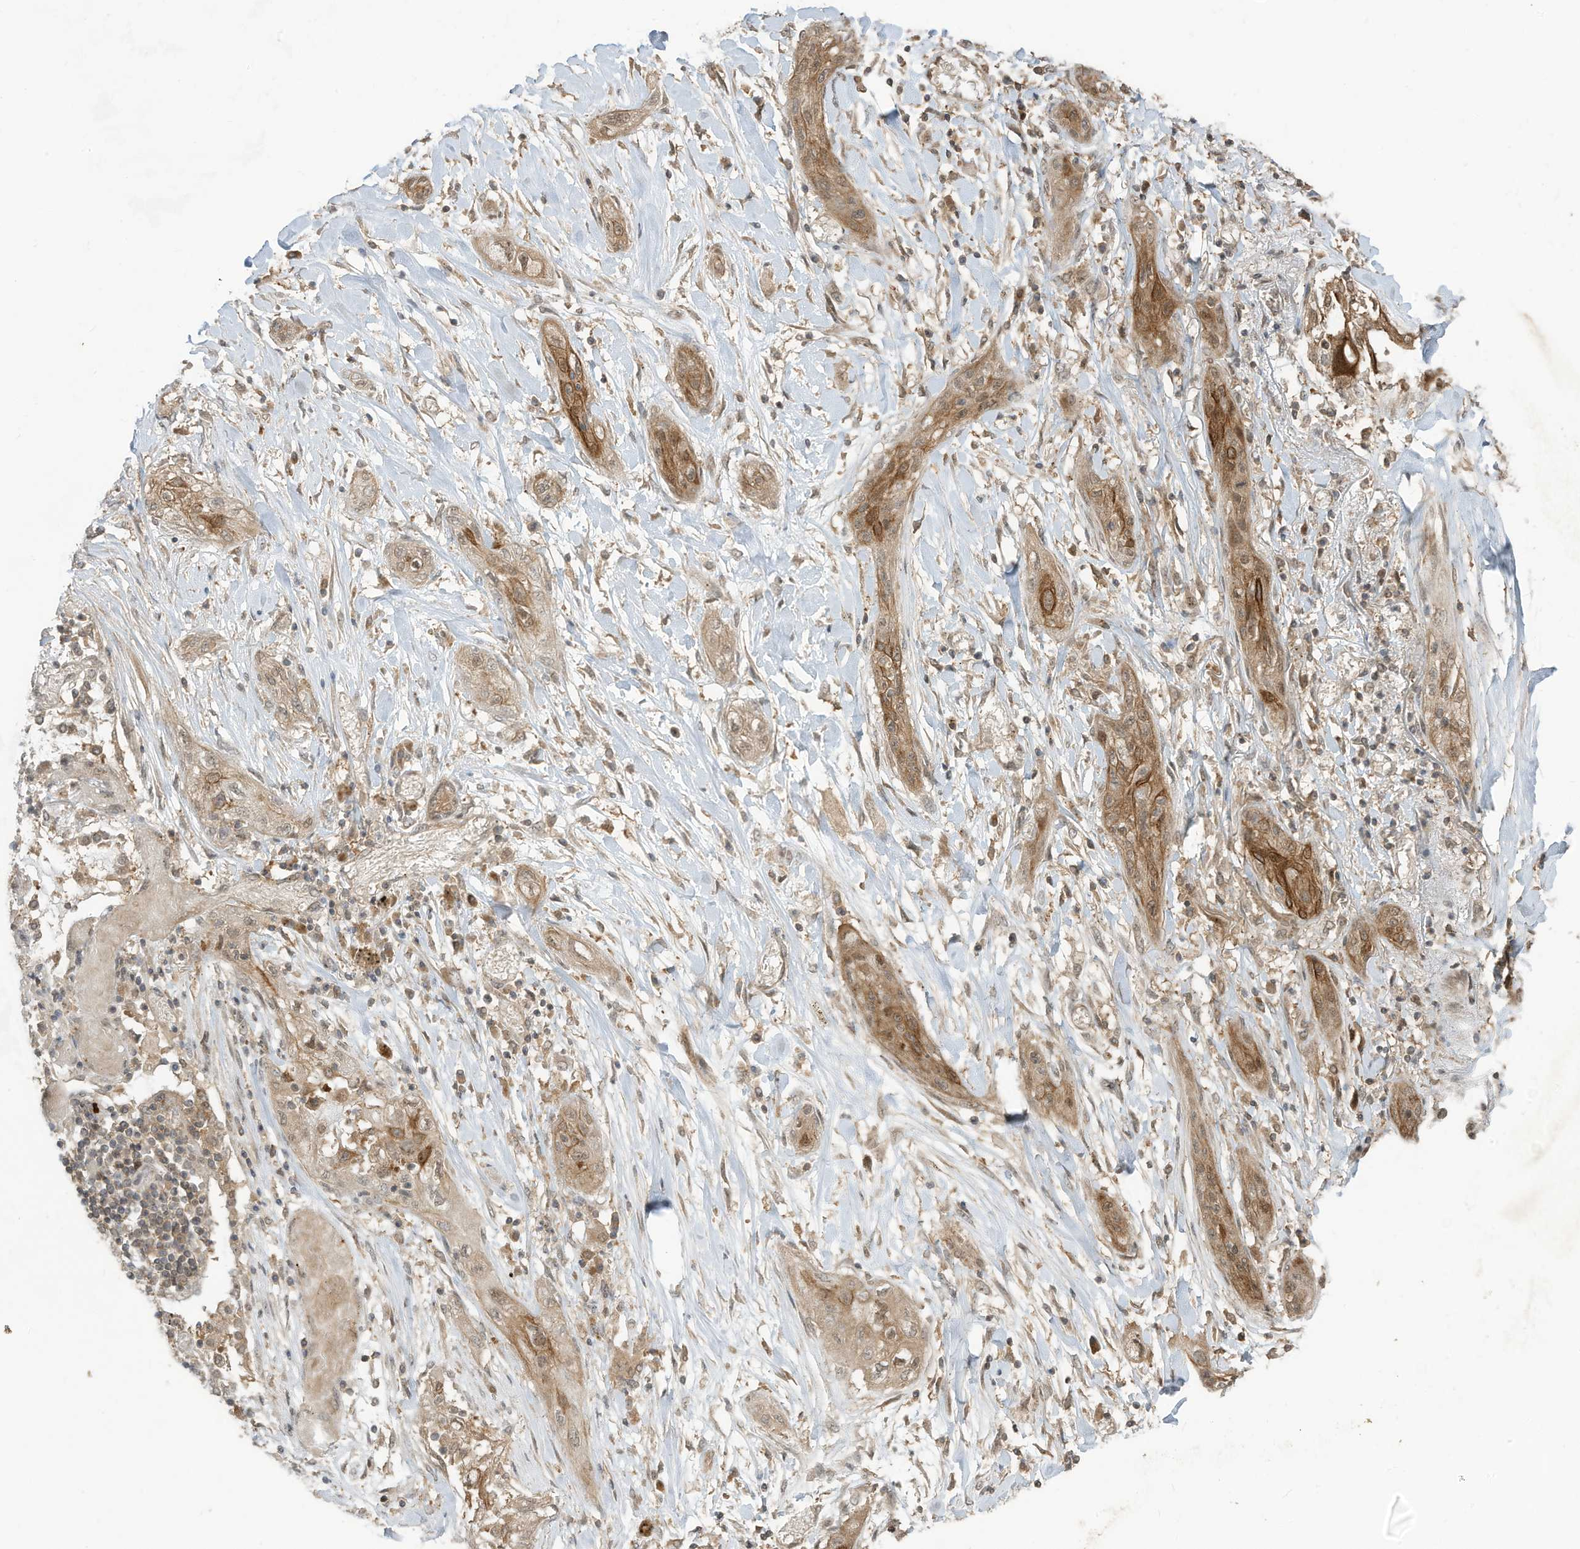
{"staining": {"intensity": "moderate", "quantity": ">75%", "location": "cytoplasmic/membranous"}, "tissue": "lung cancer", "cell_type": "Tumor cells", "image_type": "cancer", "snomed": [{"axis": "morphology", "description": "Squamous cell carcinoma, NOS"}, {"axis": "topography", "description": "Lung"}], "caption": "High-power microscopy captured an immunohistochemistry histopathology image of lung cancer, revealing moderate cytoplasmic/membranous staining in approximately >75% of tumor cells.", "gene": "CARF", "patient": {"sex": "female", "age": 47}}